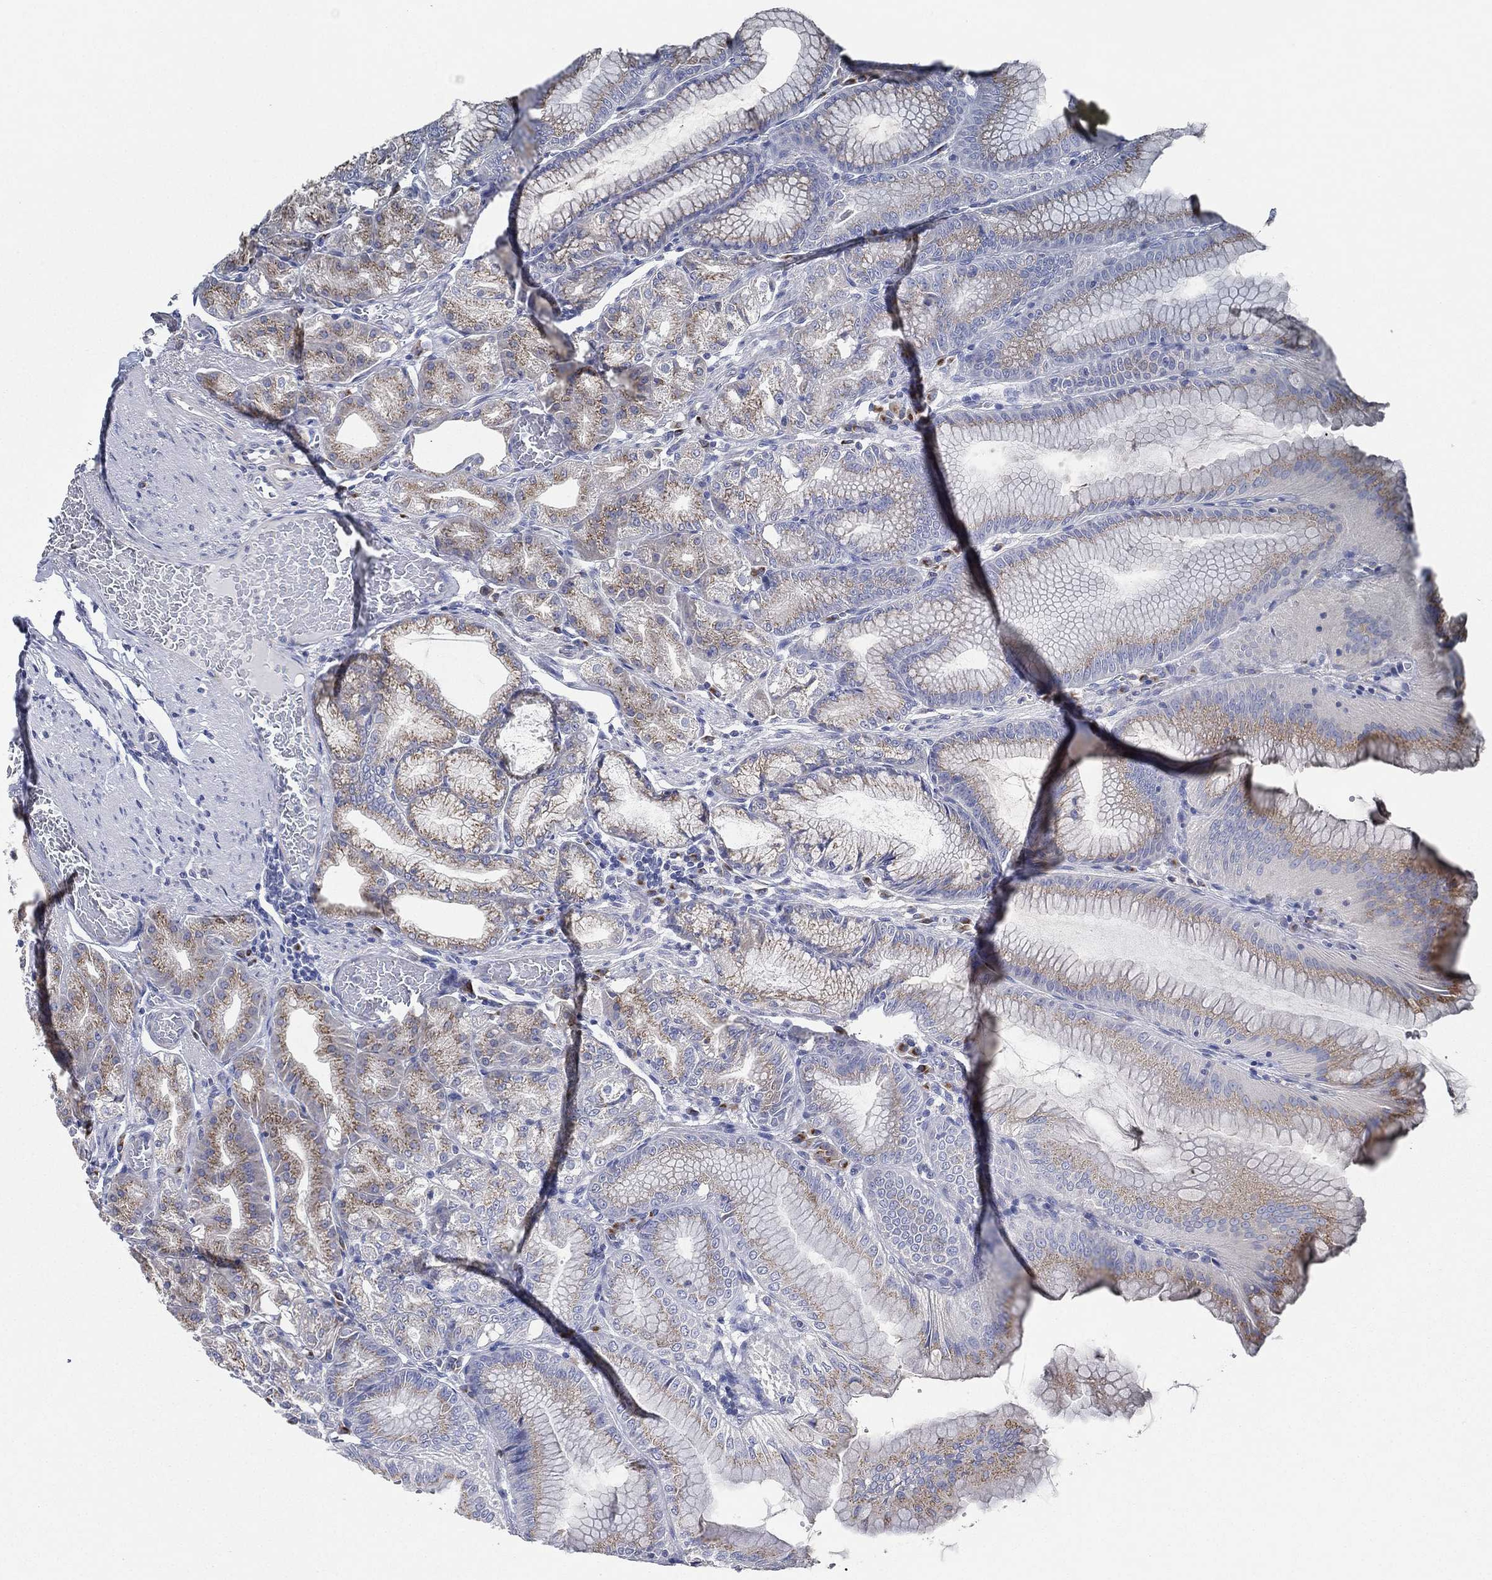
{"staining": {"intensity": "weak", "quantity": "25%-75%", "location": "cytoplasmic/membranous"}, "tissue": "stomach", "cell_type": "Glandular cells", "image_type": "normal", "snomed": [{"axis": "morphology", "description": "Normal tissue, NOS"}, {"axis": "topography", "description": "Stomach"}], "caption": "This photomicrograph demonstrates IHC staining of unremarkable human stomach, with low weak cytoplasmic/membranous staining in approximately 25%-75% of glandular cells.", "gene": "ATP8A2", "patient": {"sex": "male", "age": 71}}